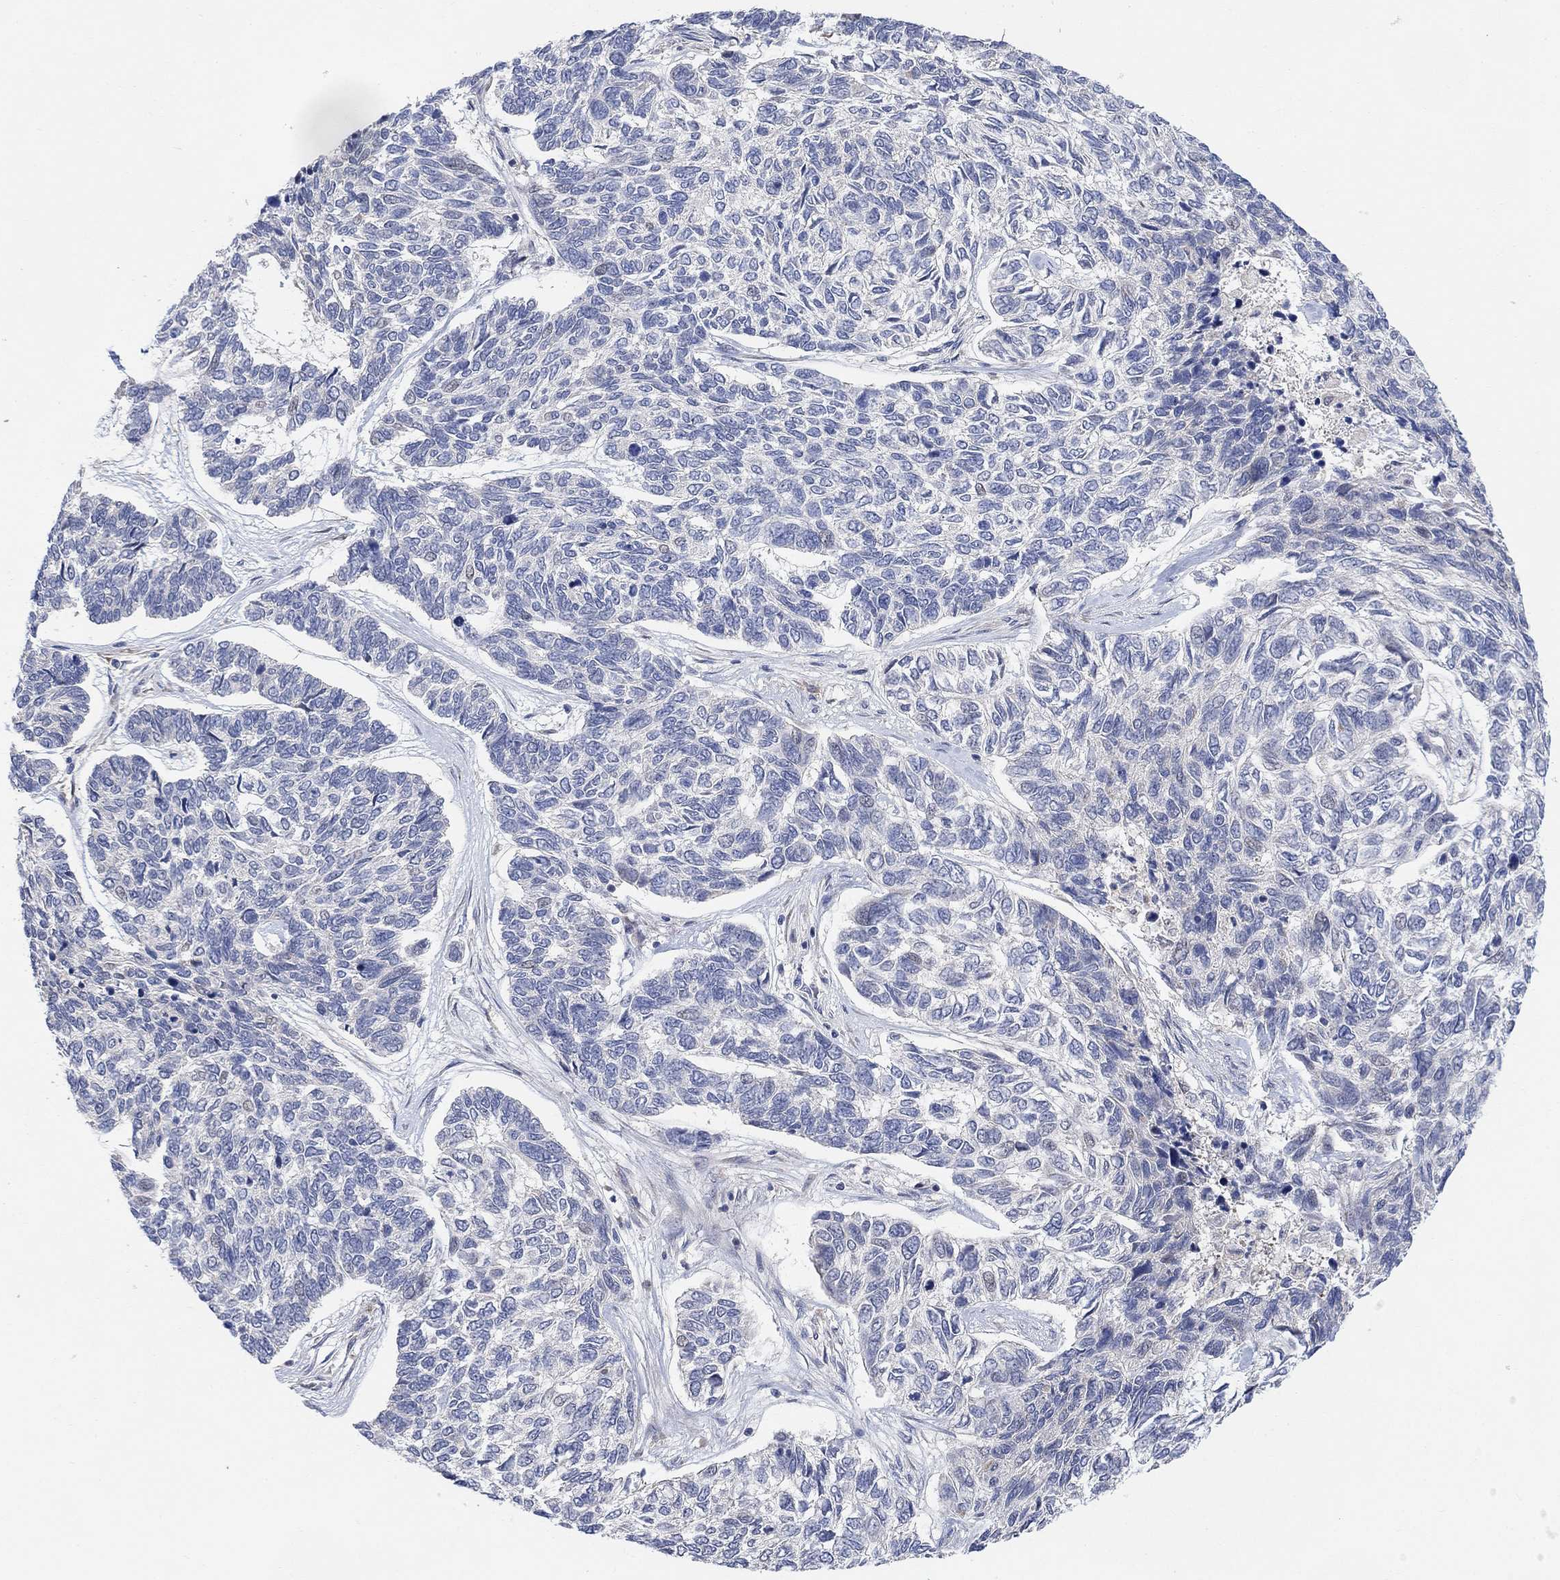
{"staining": {"intensity": "negative", "quantity": "none", "location": "none"}, "tissue": "skin cancer", "cell_type": "Tumor cells", "image_type": "cancer", "snomed": [{"axis": "morphology", "description": "Basal cell carcinoma"}, {"axis": "topography", "description": "Skin"}], "caption": "The image displays no significant staining in tumor cells of skin basal cell carcinoma.", "gene": "CNTF", "patient": {"sex": "female", "age": 65}}